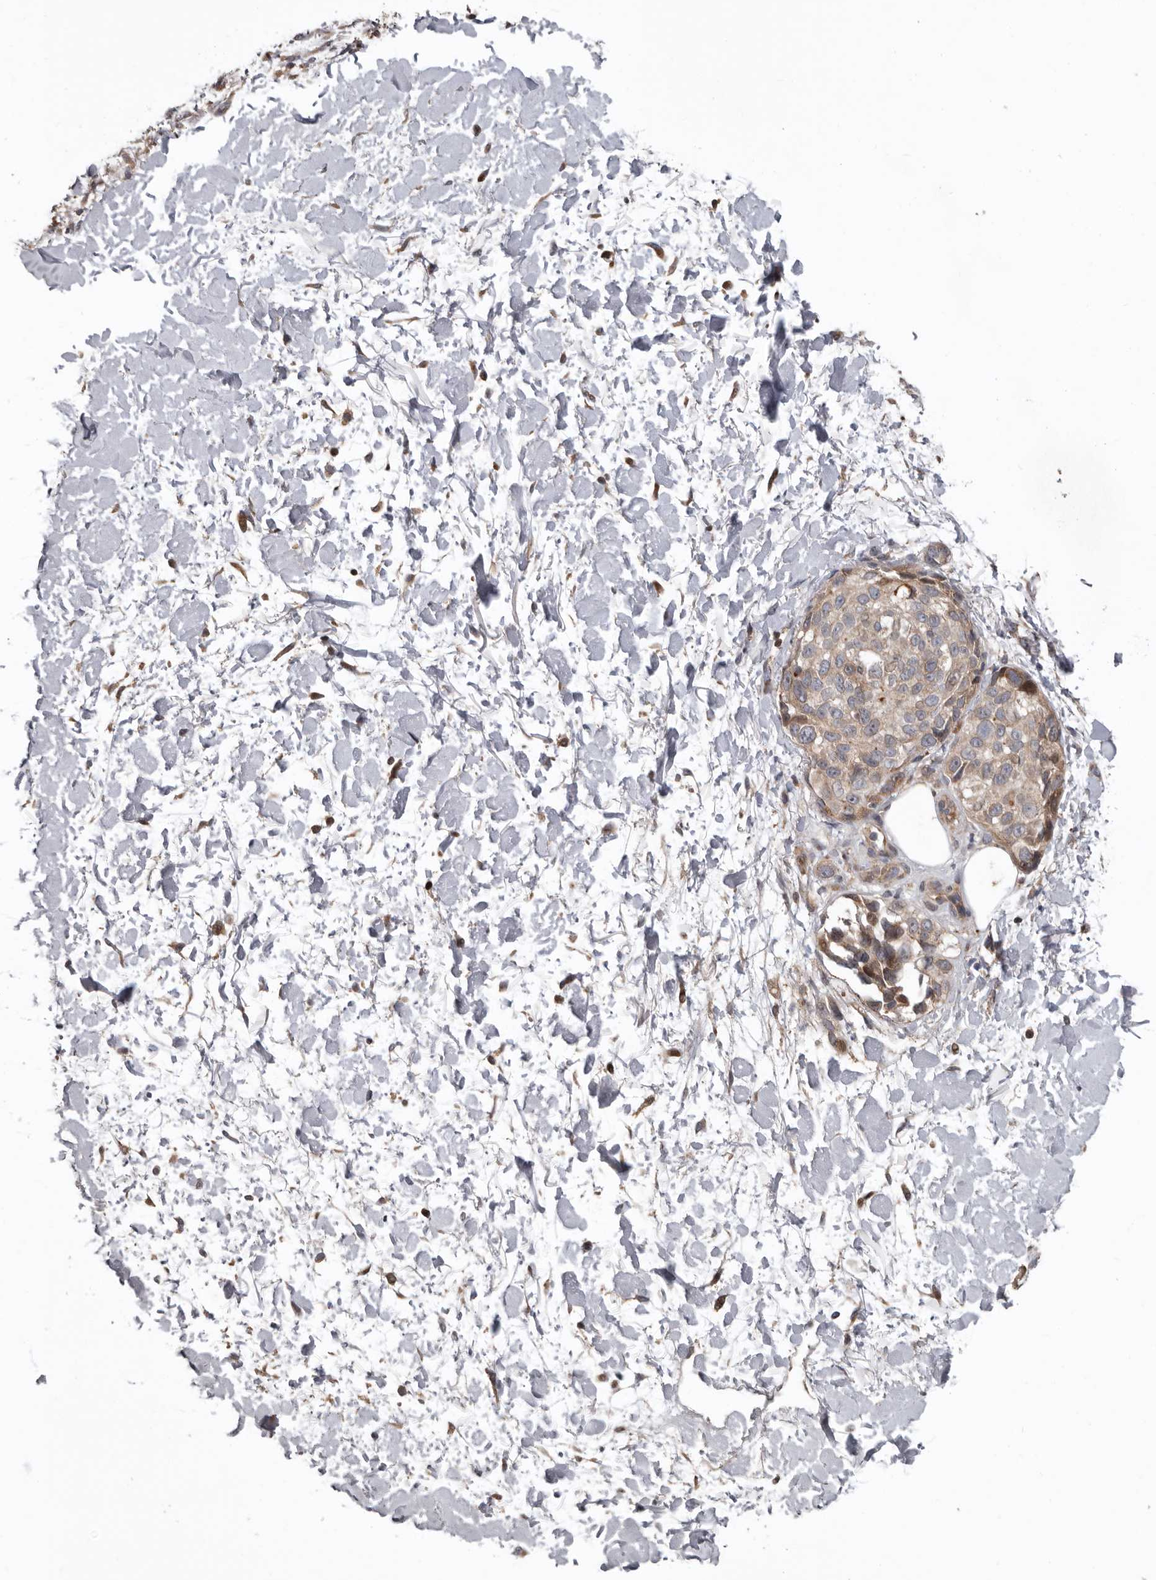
{"staining": {"intensity": "weak", "quantity": ">75%", "location": "cytoplasmic/membranous"}, "tissue": "melanoma", "cell_type": "Tumor cells", "image_type": "cancer", "snomed": [{"axis": "morphology", "description": "Malignant melanoma, Metastatic site"}, {"axis": "topography", "description": "Skin"}], "caption": "The image demonstrates staining of melanoma, revealing weak cytoplasmic/membranous protein staining (brown color) within tumor cells.", "gene": "FGFR4", "patient": {"sex": "female", "age": 72}}